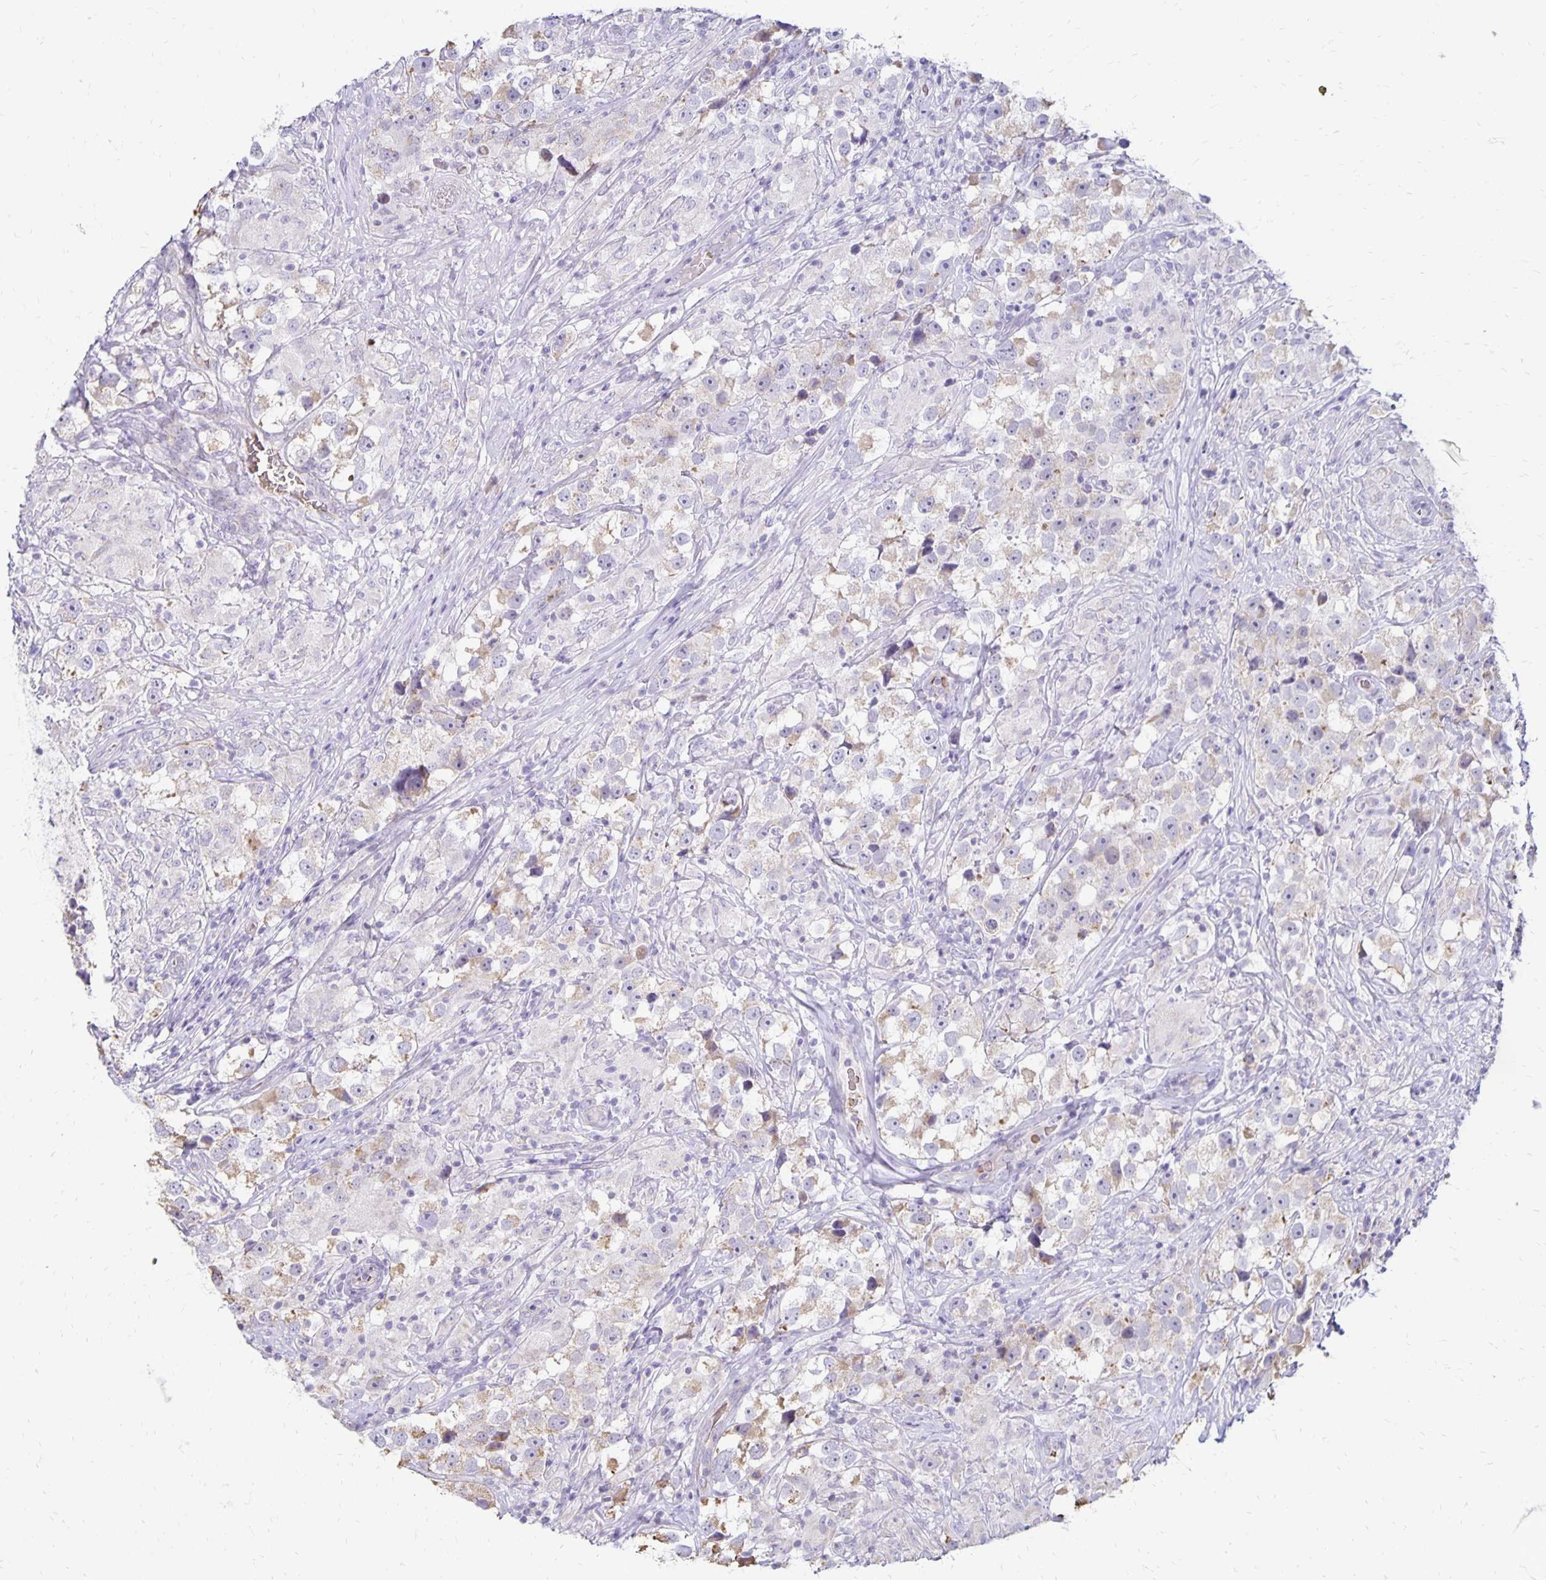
{"staining": {"intensity": "negative", "quantity": "none", "location": "none"}, "tissue": "testis cancer", "cell_type": "Tumor cells", "image_type": "cancer", "snomed": [{"axis": "morphology", "description": "Seminoma, NOS"}, {"axis": "topography", "description": "Testis"}], "caption": "Testis cancer (seminoma) was stained to show a protein in brown. There is no significant staining in tumor cells. (Stains: DAB (3,3'-diaminobenzidine) IHC with hematoxylin counter stain, Microscopy: brightfield microscopy at high magnification).", "gene": "FN3K", "patient": {"sex": "male", "age": 46}}